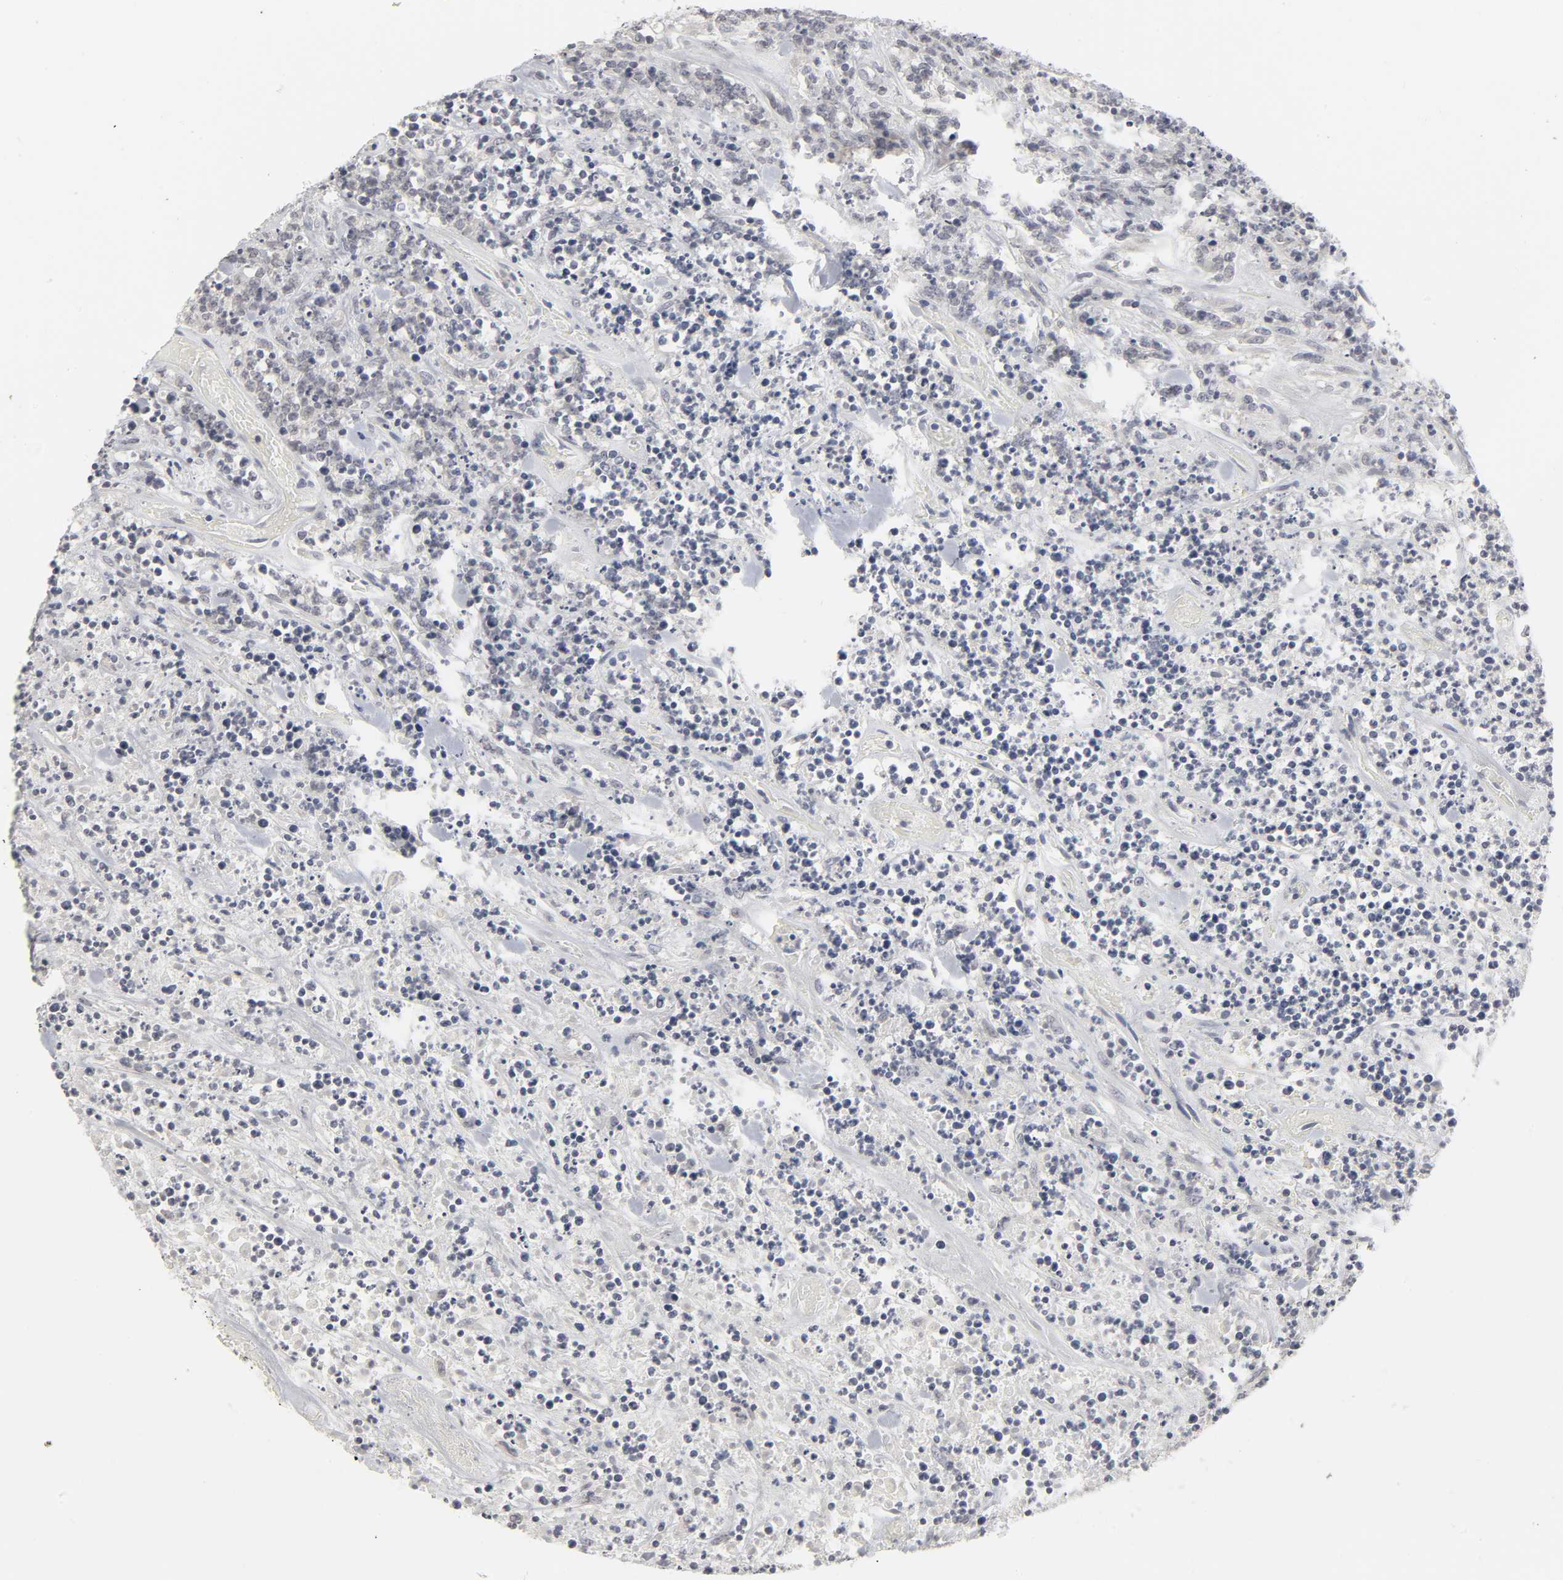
{"staining": {"intensity": "negative", "quantity": "none", "location": "none"}, "tissue": "lymphoma", "cell_type": "Tumor cells", "image_type": "cancer", "snomed": [{"axis": "morphology", "description": "Malignant lymphoma, non-Hodgkin's type, High grade"}, {"axis": "topography", "description": "Soft tissue"}], "caption": "Immunohistochemistry of human lymphoma displays no positivity in tumor cells. (DAB immunohistochemistry visualized using brightfield microscopy, high magnification).", "gene": "TCAP", "patient": {"sex": "male", "age": 18}}